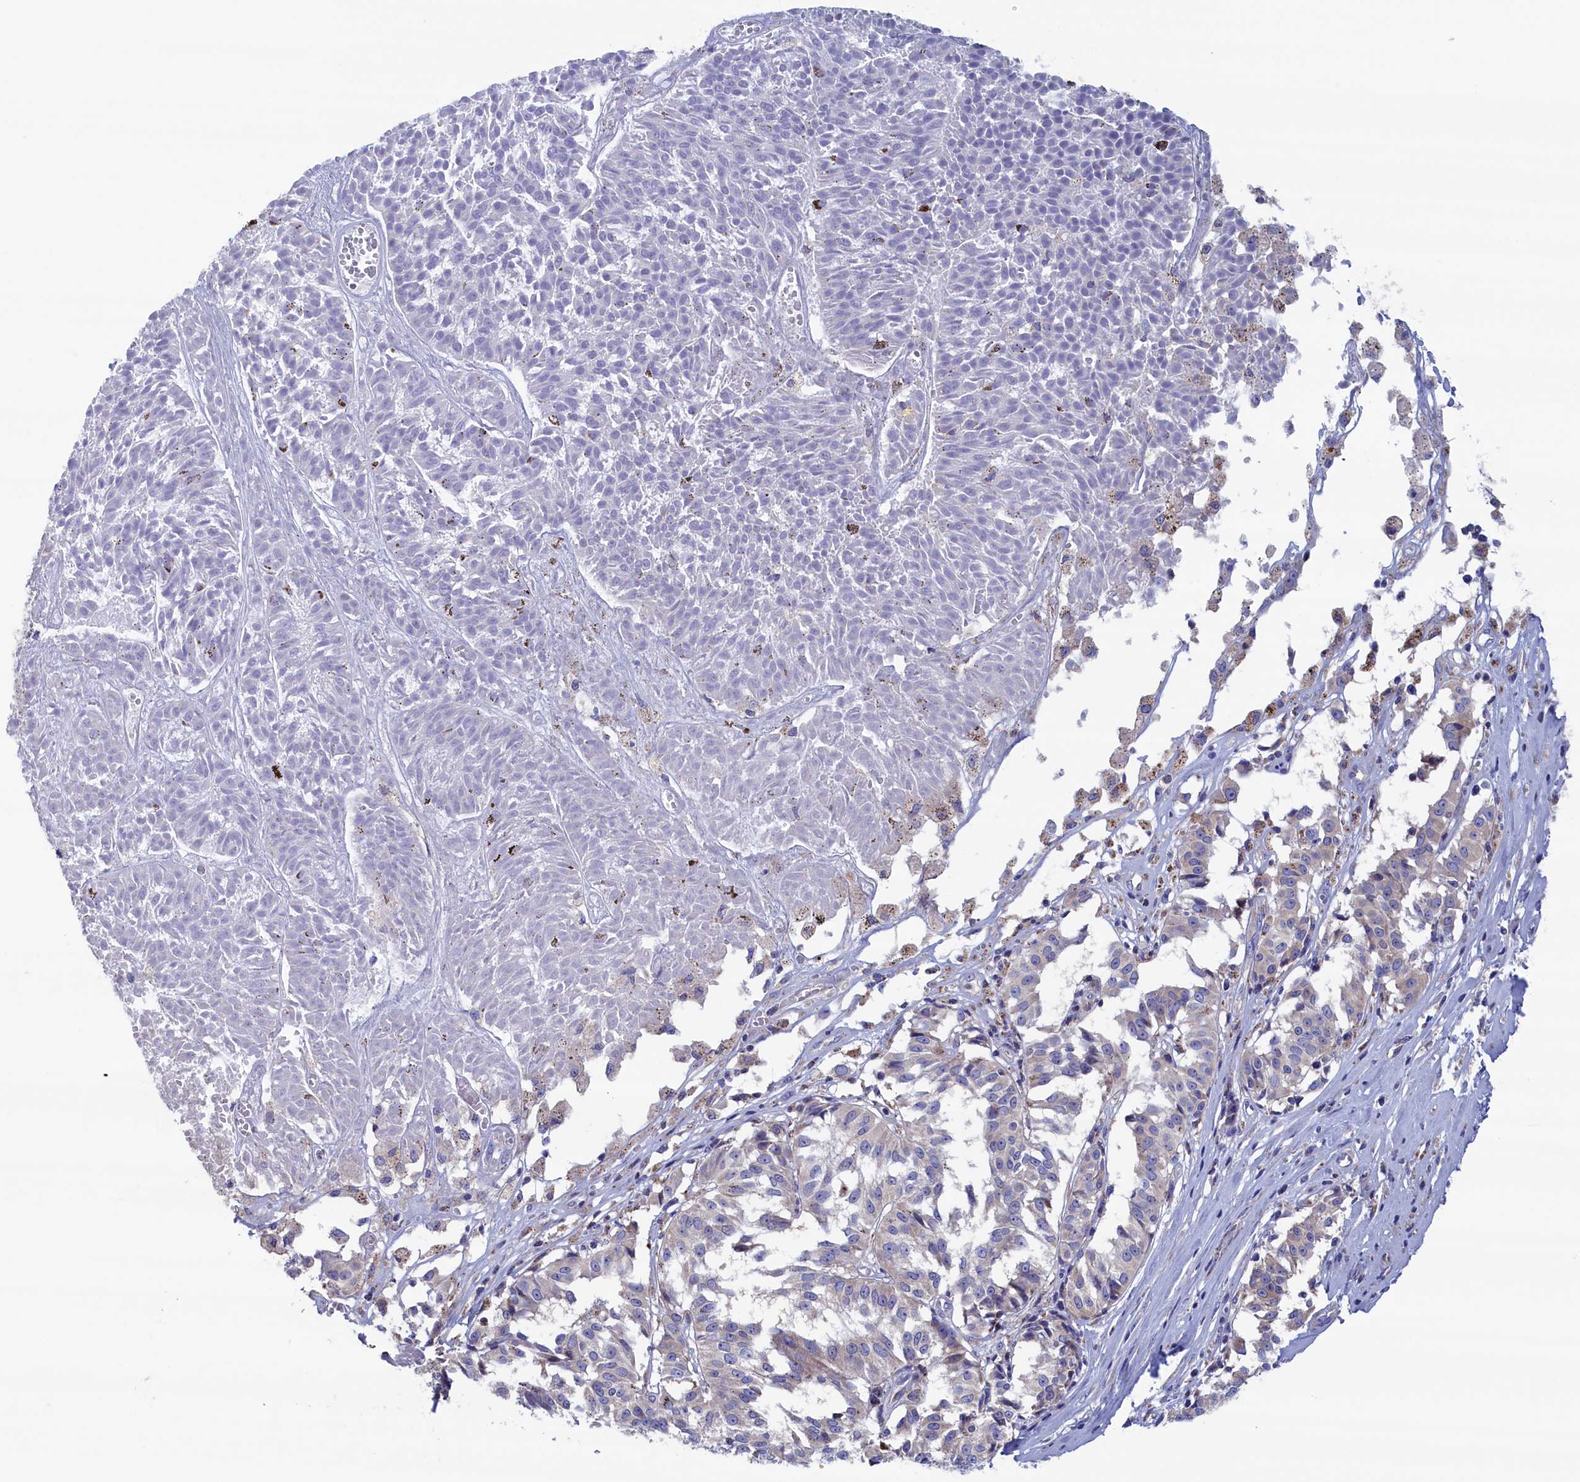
{"staining": {"intensity": "negative", "quantity": "none", "location": "none"}, "tissue": "melanoma", "cell_type": "Tumor cells", "image_type": "cancer", "snomed": [{"axis": "morphology", "description": "Malignant melanoma, NOS"}, {"axis": "topography", "description": "Skin"}], "caption": "Malignant melanoma was stained to show a protein in brown. There is no significant staining in tumor cells.", "gene": "WDR83", "patient": {"sex": "female", "age": 72}}